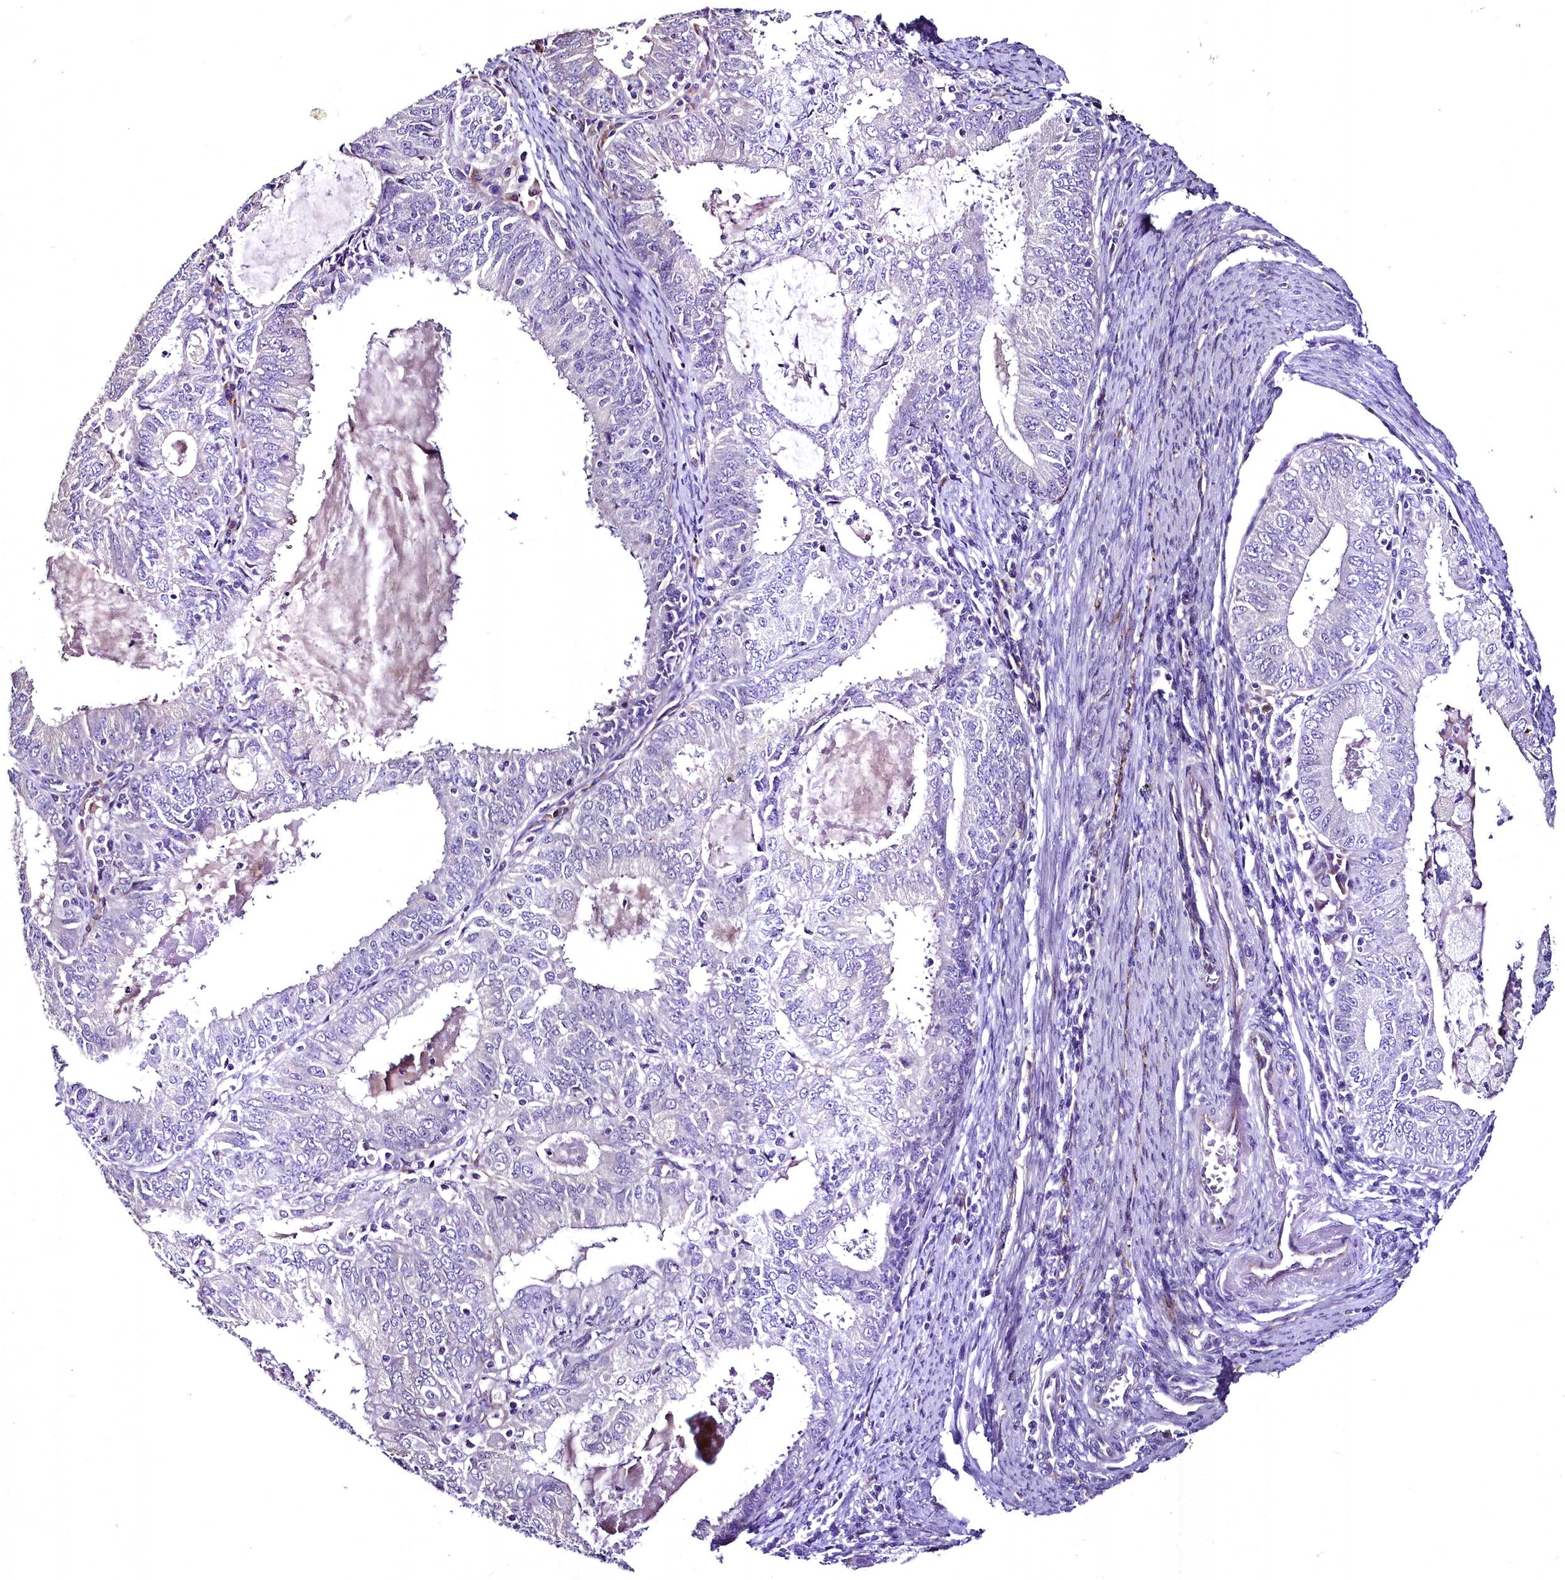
{"staining": {"intensity": "negative", "quantity": "none", "location": "none"}, "tissue": "endometrial cancer", "cell_type": "Tumor cells", "image_type": "cancer", "snomed": [{"axis": "morphology", "description": "Adenocarcinoma, NOS"}, {"axis": "topography", "description": "Endometrium"}], "caption": "IHC photomicrograph of neoplastic tissue: human adenocarcinoma (endometrial) stained with DAB (3,3'-diaminobenzidine) reveals no significant protein positivity in tumor cells.", "gene": "MS4A18", "patient": {"sex": "female", "age": 57}}